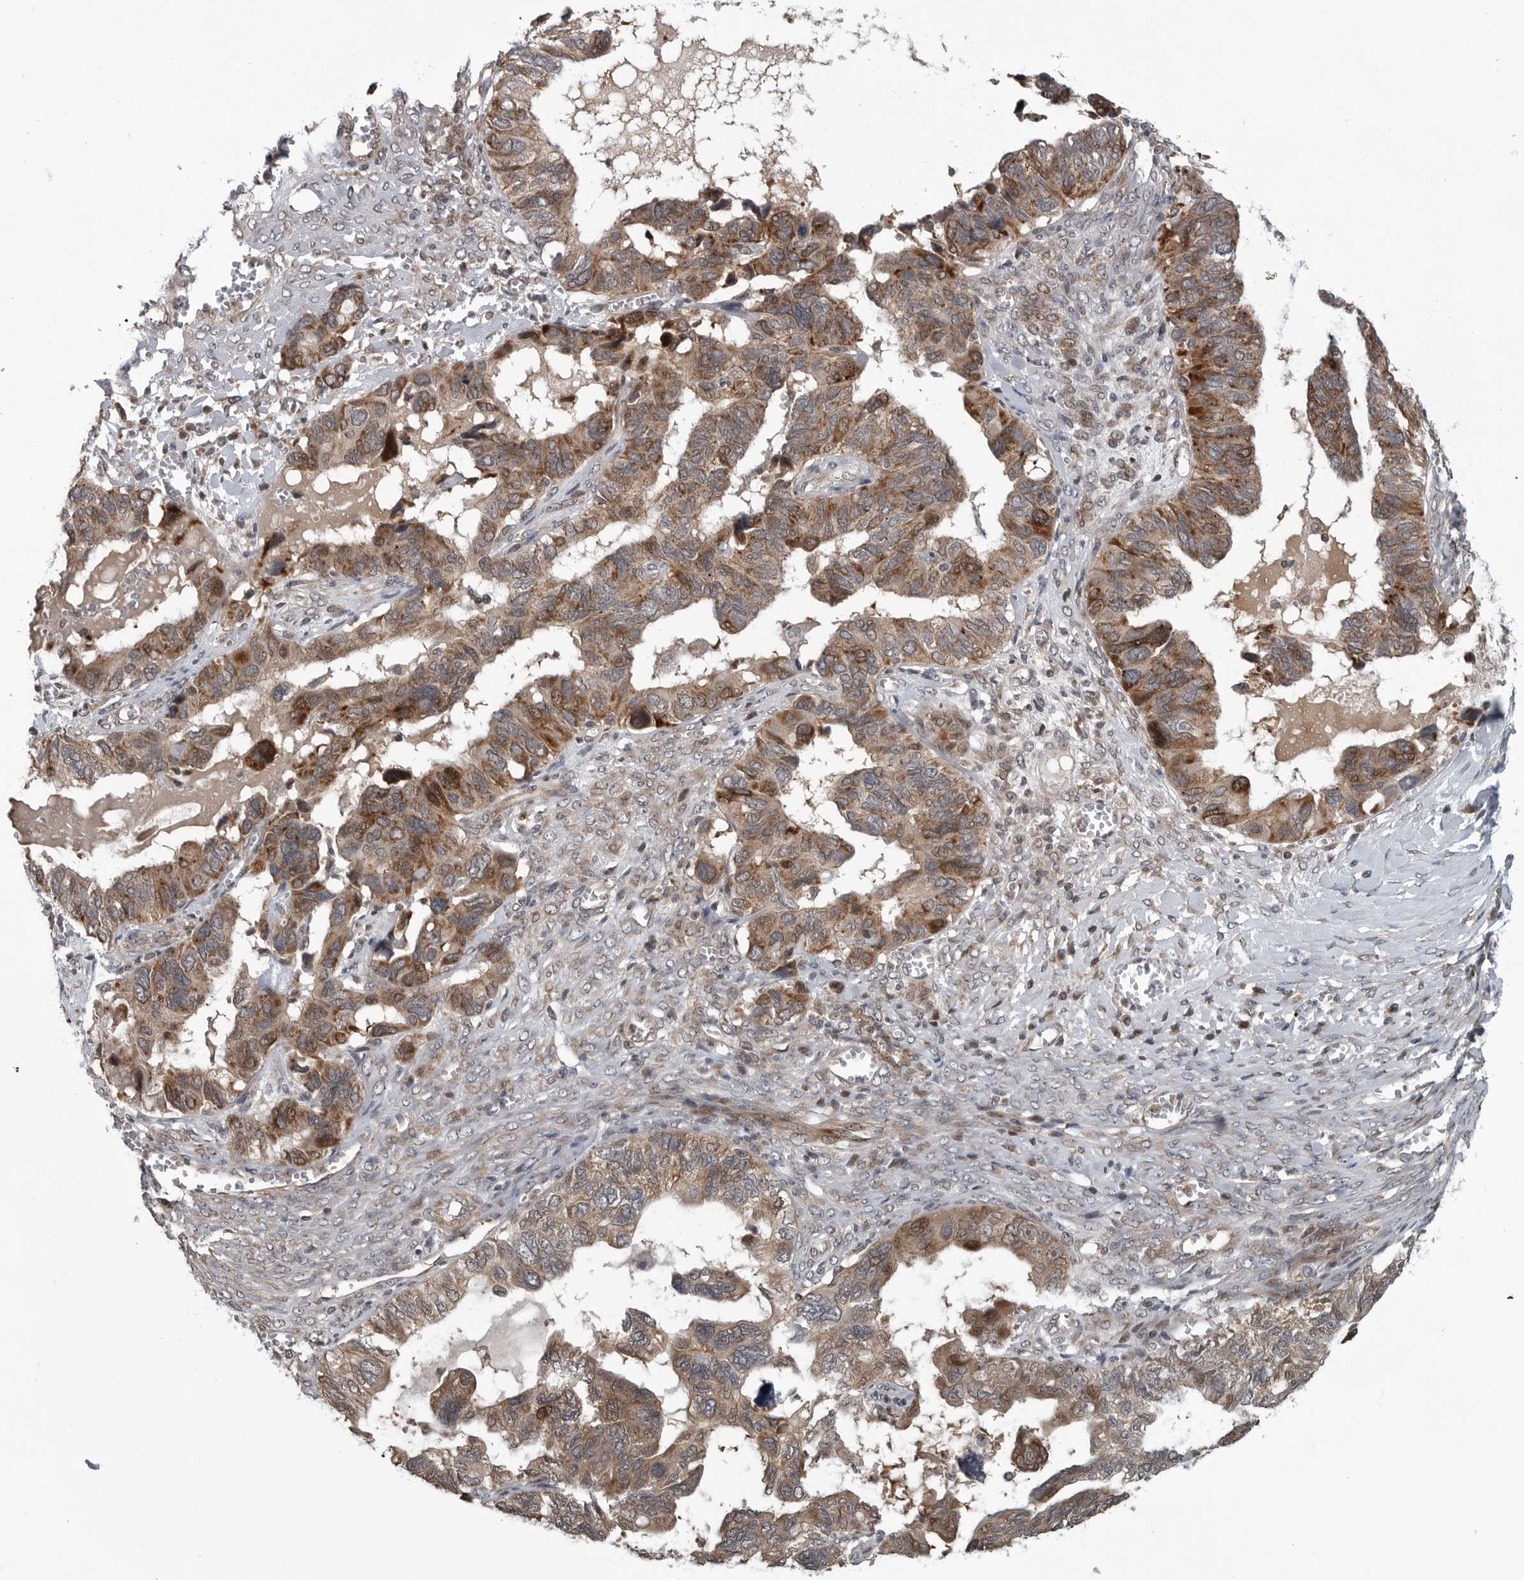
{"staining": {"intensity": "moderate", "quantity": ">75%", "location": "cytoplasmic/membranous"}, "tissue": "ovarian cancer", "cell_type": "Tumor cells", "image_type": "cancer", "snomed": [{"axis": "morphology", "description": "Cystadenocarcinoma, serous, NOS"}, {"axis": "topography", "description": "Ovary"}], "caption": "Ovarian cancer stained with a protein marker reveals moderate staining in tumor cells.", "gene": "FAAP100", "patient": {"sex": "female", "age": 79}}